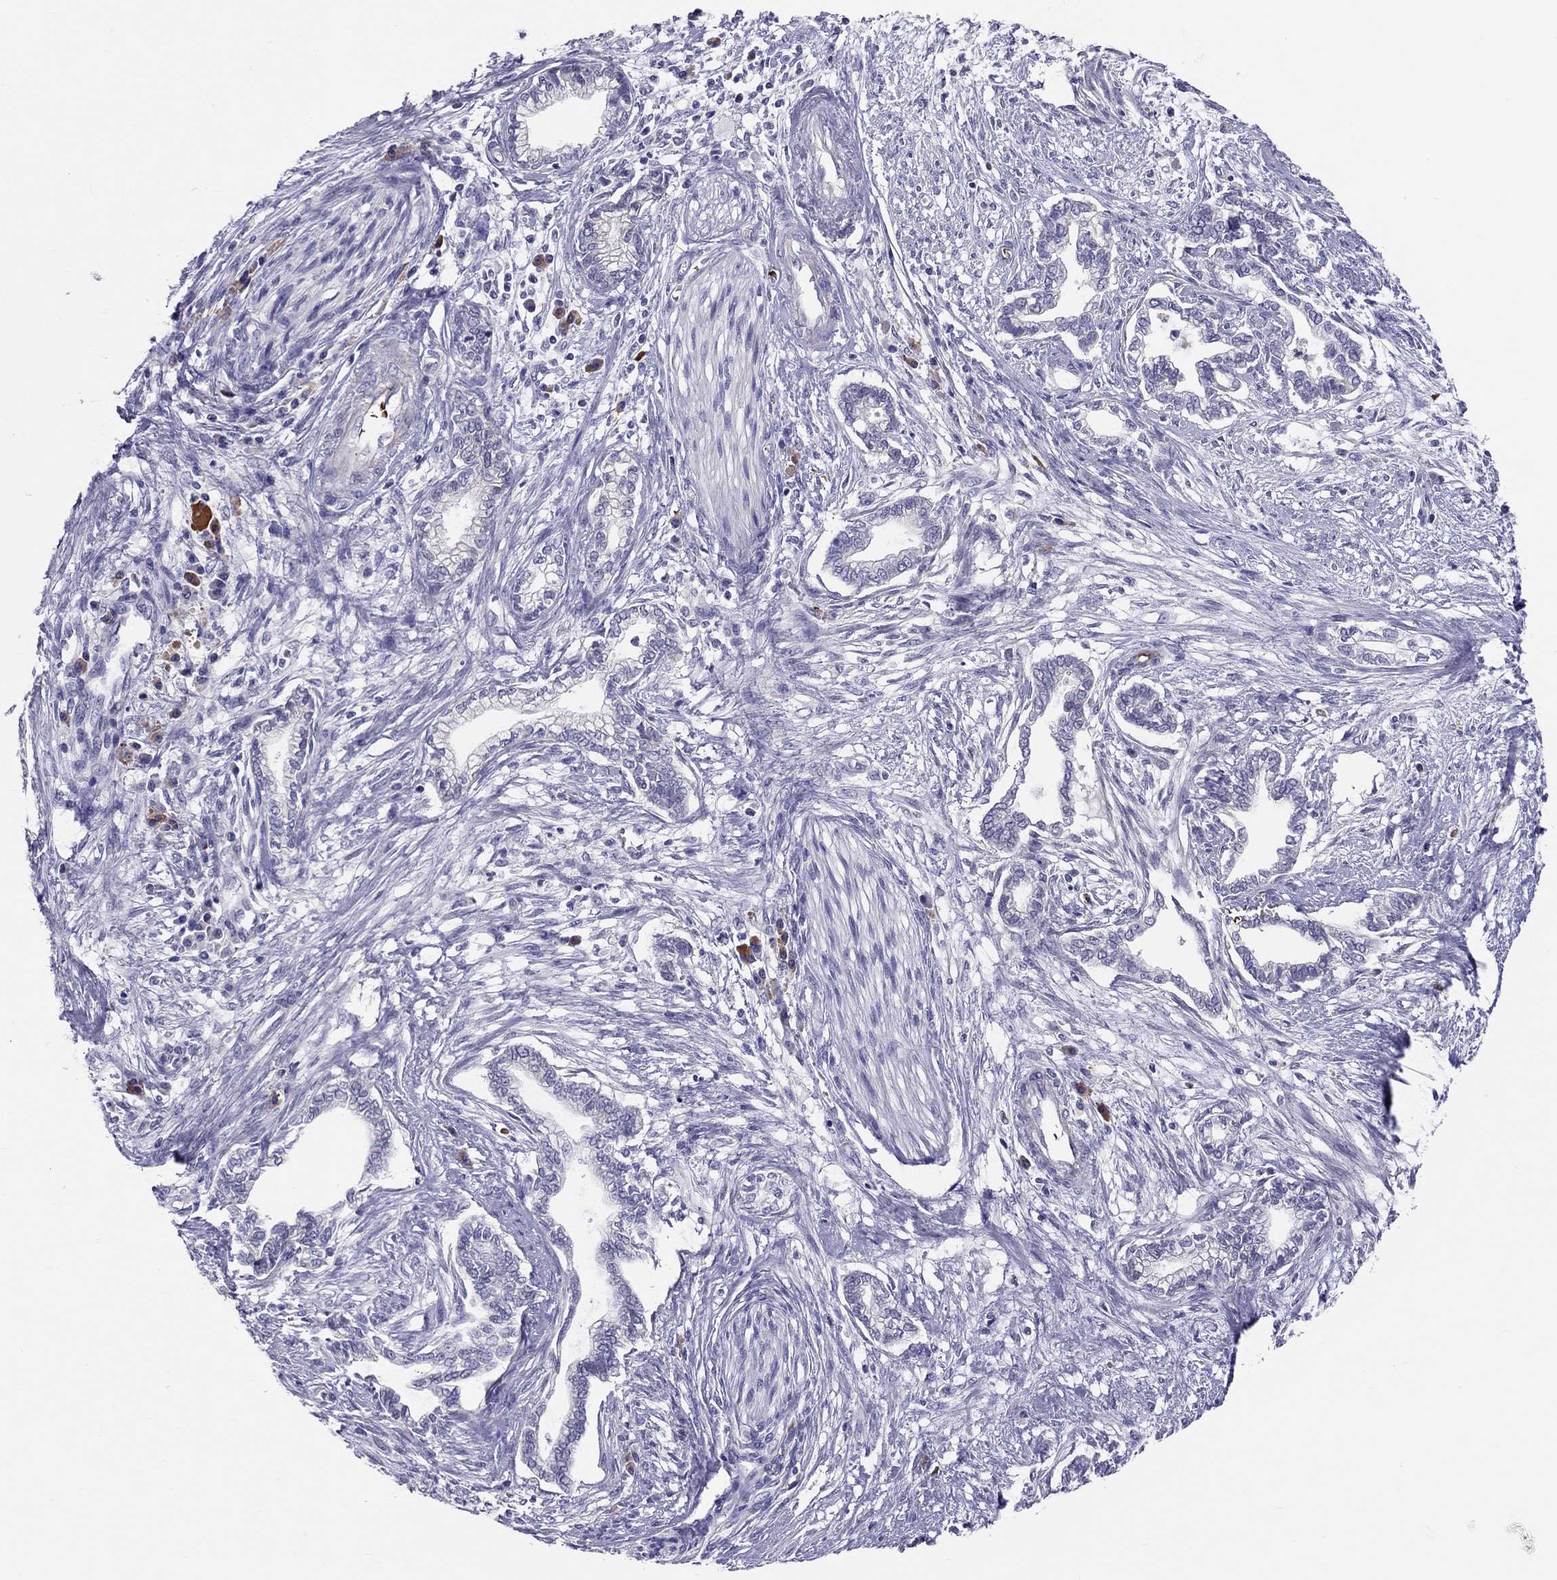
{"staining": {"intensity": "negative", "quantity": "none", "location": "none"}, "tissue": "cervical cancer", "cell_type": "Tumor cells", "image_type": "cancer", "snomed": [{"axis": "morphology", "description": "Adenocarcinoma, NOS"}, {"axis": "topography", "description": "Cervix"}], "caption": "An immunohistochemistry histopathology image of cervical adenocarcinoma is shown. There is no staining in tumor cells of cervical adenocarcinoma.", "gene": "FRMD1", "patient": {"sex": "female", "age": 62}}